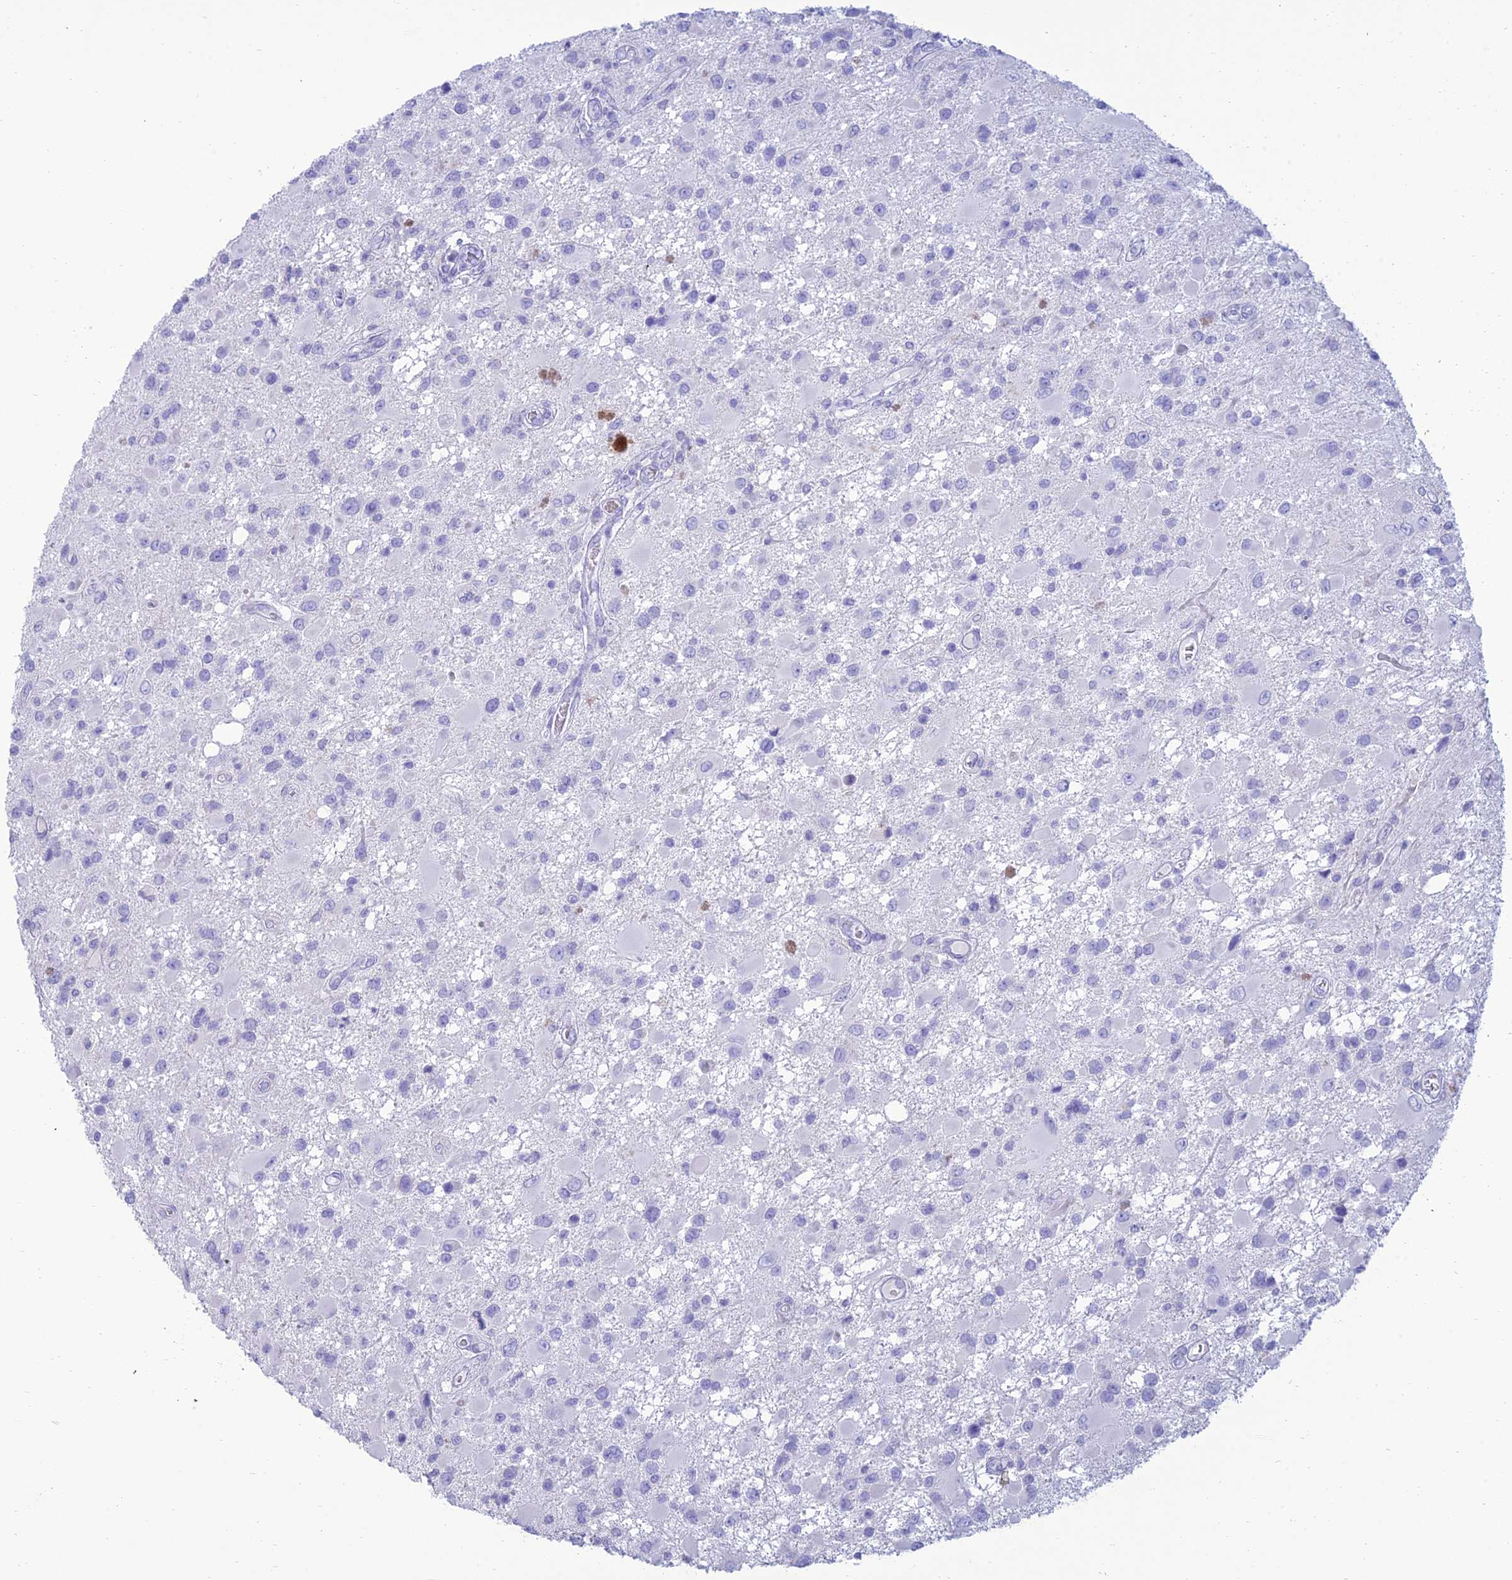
{"staining": {"intensity": "negative", "quantity": "none", "location": "none"}, "tissue": "glioma", "cell_type": "Tumor cells", "image_type": "cancer", "snomed": [{"axis": "morphology", "description": "Glioma, malignant, High grade"}, {"axis": "topography", "description": "Brain"}], "caption": "This is a photomicrograph of immunohistochemistry (IHC) staining of high-grade glioma (malignant), which shows no positivity in tumor cells.", "gene": "MAL2", "patient": {"sex": "male", "age": 53}}